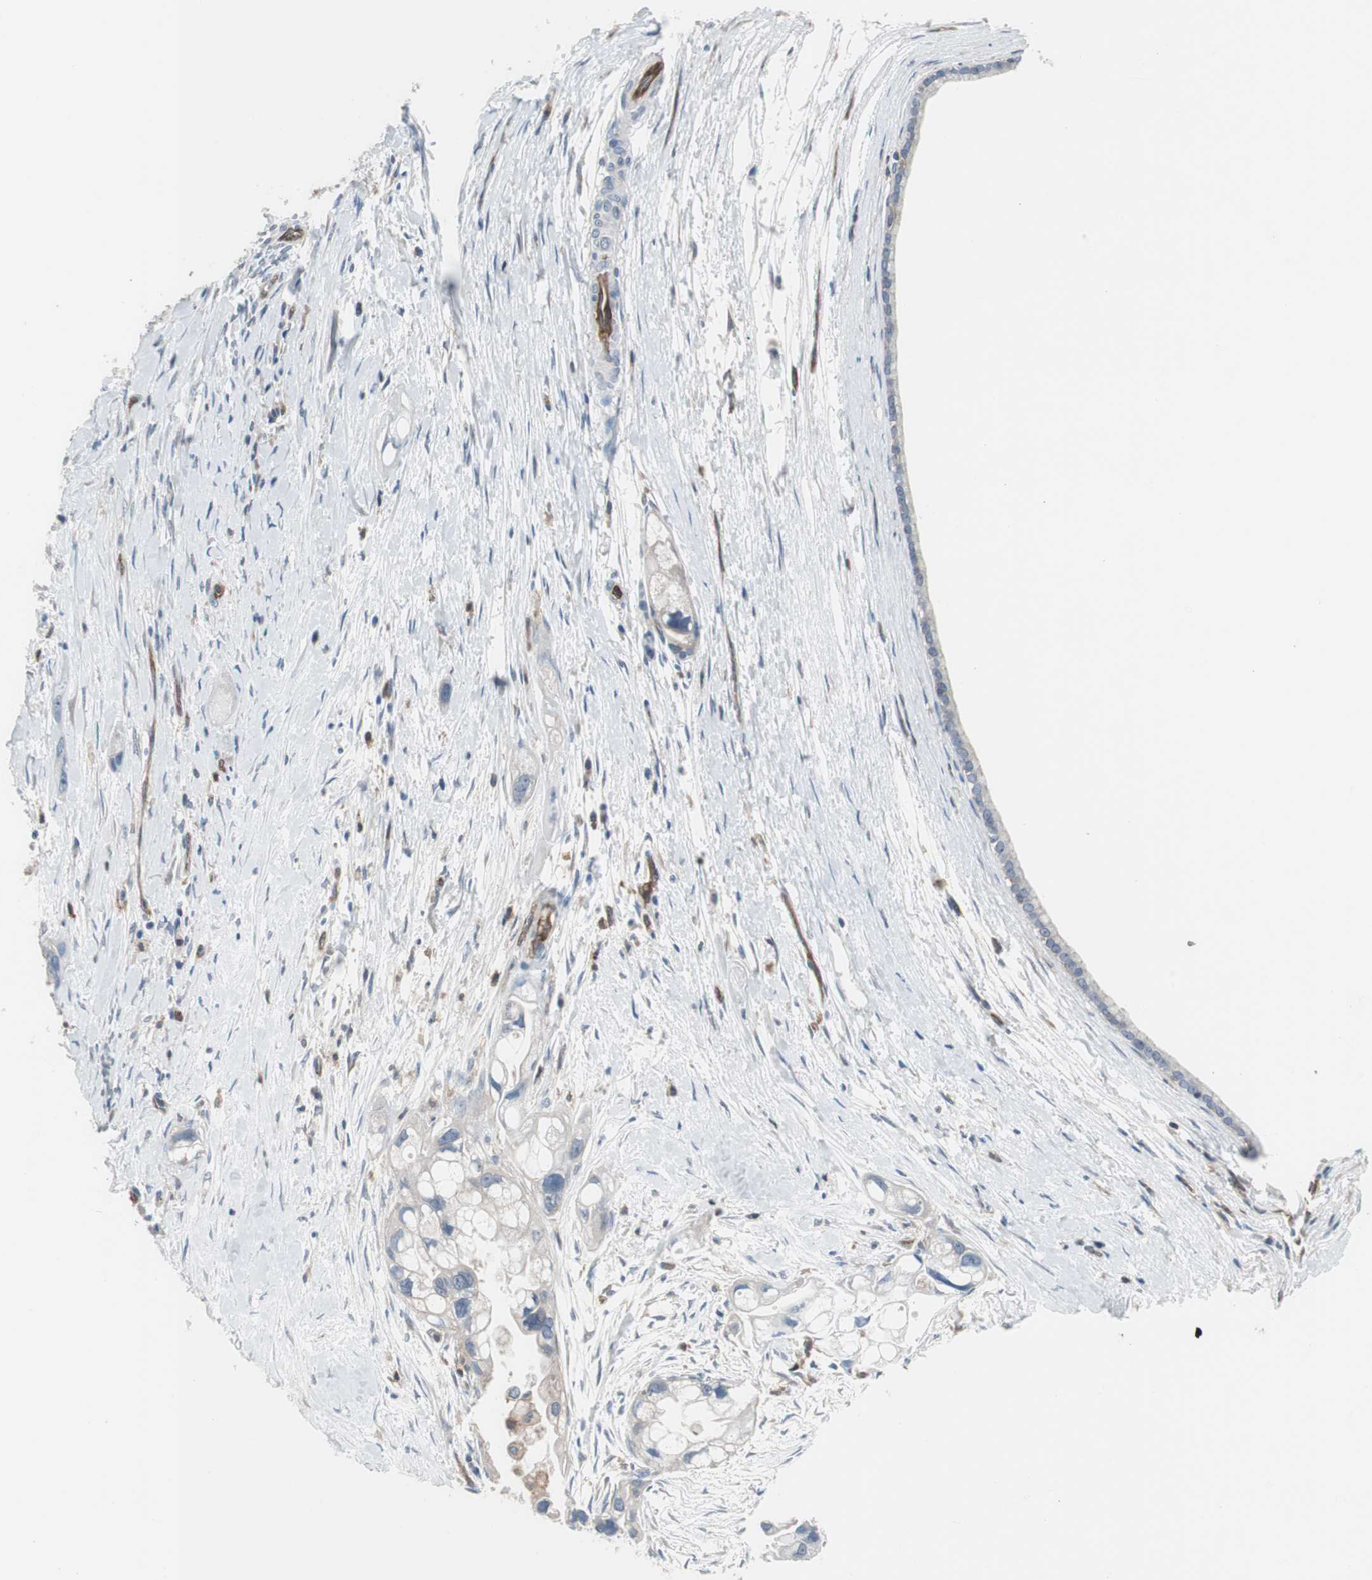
{"staining": {"intensity": "weak", "quantity": "25%-75%", "location": "cytoplasmic/membranous"}, "tissue": "pancreatic cancer", "cell_type": "Tumor cells", "image_type": "cancer", "snomed": [{"axis": "morphology", "description": "Adenocarcinoma, NOS"}, {"axis": "topography", "description": "Pancreas"}], "caption": "The immunohistochemical stain highlights weak cytoplasmic/membranous staining in tumor cells of adenocarcinoma (pancreatic) tissue.", "gene": "SWAP70", "patient": {"sex": "female", "age": 77}}